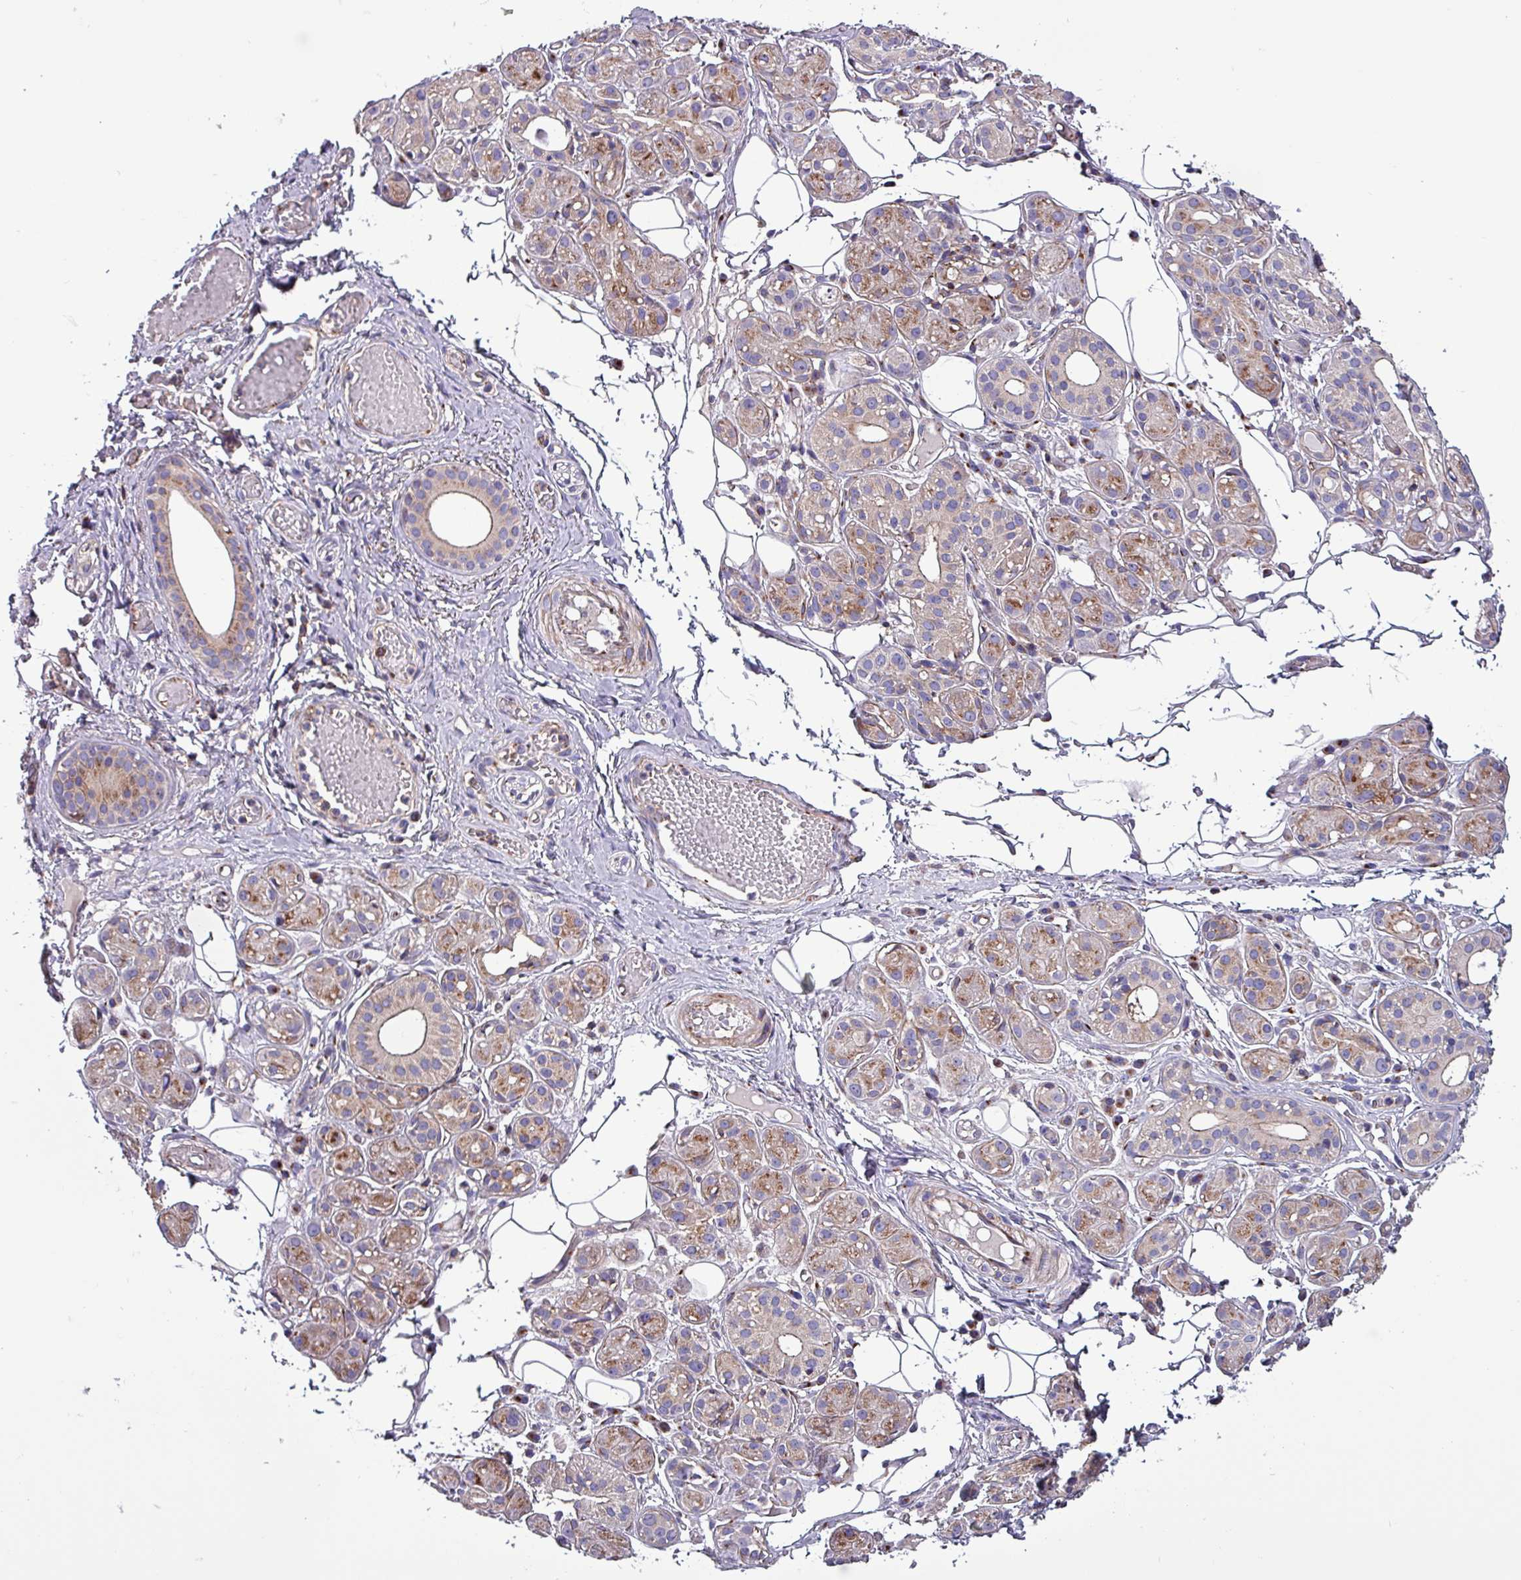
{"staining": {"intensity": "moderate", "quantity": ">75%", "location": "cytoplasmic/membranous"}, "tissue": "salivary gland", "cell_type": "Glandular cells", "image_type": "normal", "snomed": [{"axis": "morphology", "description": "Normal tissue, NOS"}, {"axis": "topography", "description": "Salivary gland"}], "caption": "Salivary gland stained with a brown dye exhibits moderate cytoplasmic/membranous positive positivity in approximately >75% of glandular cells.", "gene": "VAMP4", "patient": {"sex": "male", "age": 82}}